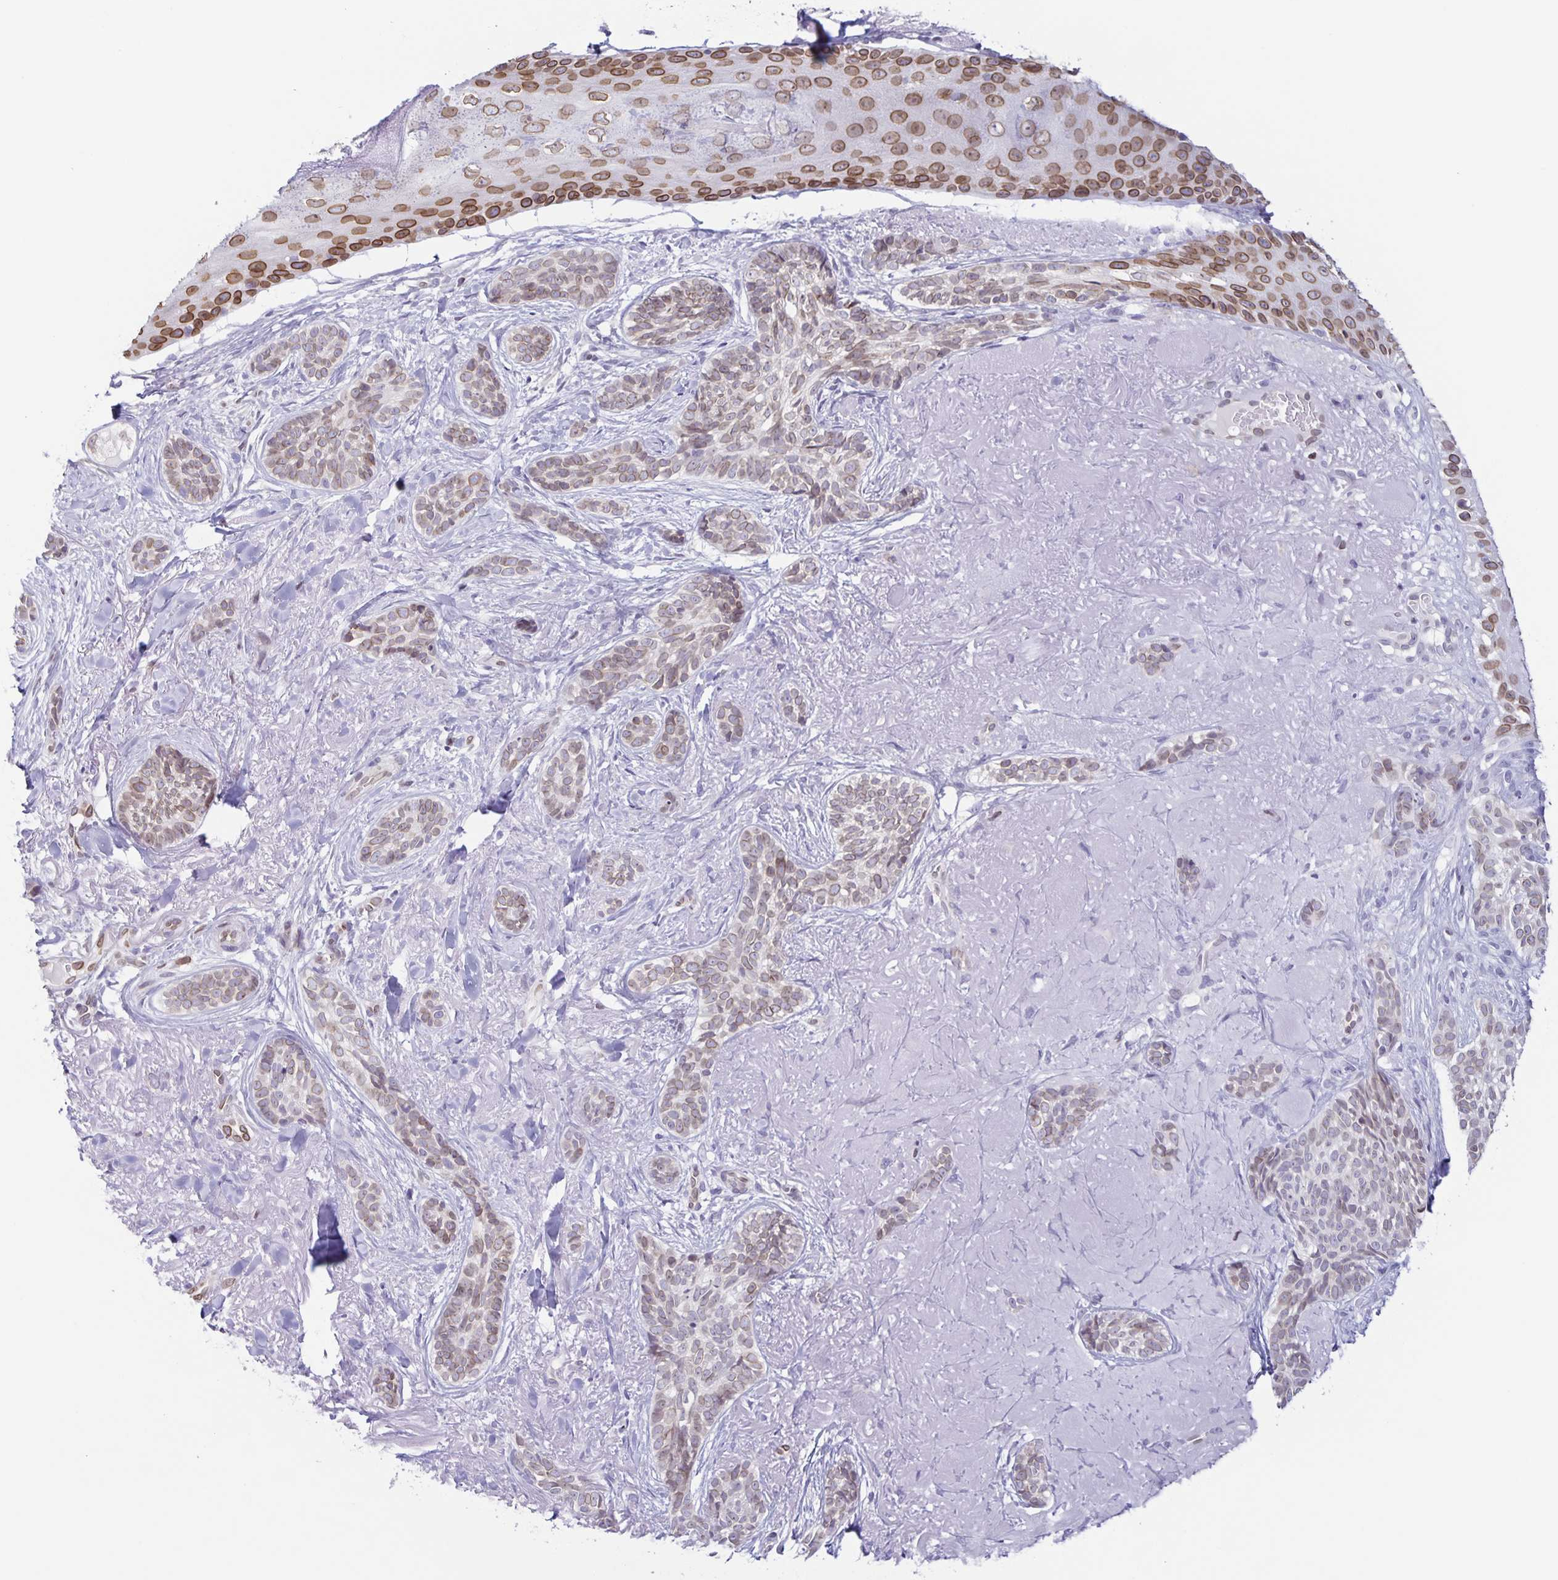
{"staining": {"intensity": "weak", "quantity": ">75%", "location": "cytoplasmic/membranous,nuclear"}, "tissue": "skin cancer", "cell_type": "Tumor cells", "image_type": "cancer", "snomed": [{"axis": "morphology", "description": "Basal cell carcinoma"}, {"axis": "morphology", "description": "BCC, high aggressive"}, {"axis": "topography", "description": "Skin"}], "caption": "Weak cytoplasmic/membranous and nuclear staining is appreciated in about >75% of tumor cells in skin cancer (basal cell carcinoma).", "gene": "SYNE2", "patient": {"sex": "female", "age": 79}}